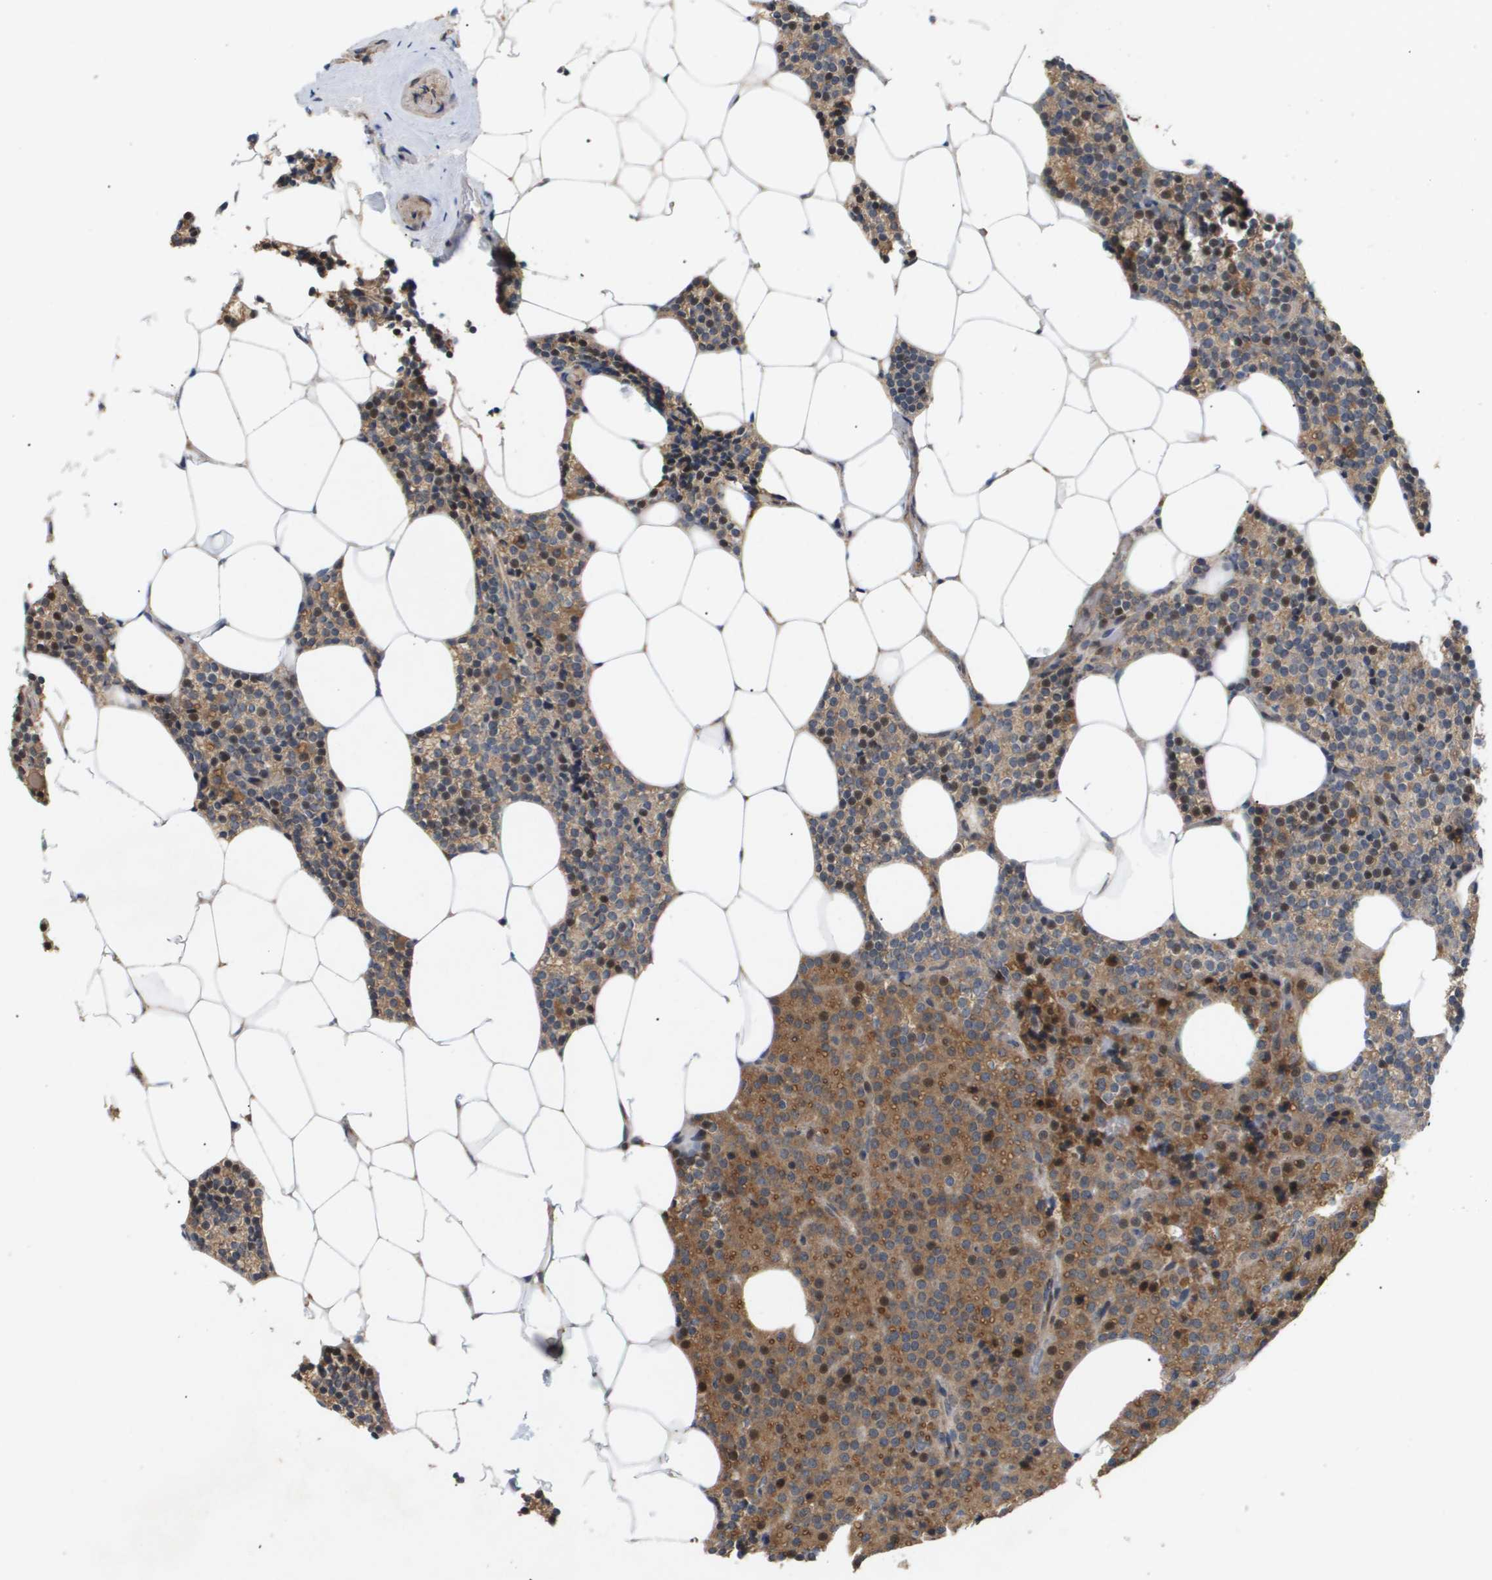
{"staining": {"intensity": "moderate", "quantity": ">75%", "location": "cytoplasmic/membranous,nuclear"}, "tissue": "parathyroid gland", "cell_type": "Glandular cells", "image_type": "normal", "snomed": [{"axis": "morphology", "description": "Normal tissue, NOS"}, {"axis": "morphology", "description": "Adenoma, NOS"}, {"axis": "topography", "description": "Parathyroid gland"}], "caption": "Glandular cells show moderate cytoplasmic/membranous,nuclear positivity in about >75% of cells in unremarkable parathyroid gland.", "gene": "PDGFB", "patient": {"sex": "female", "age": 70}}